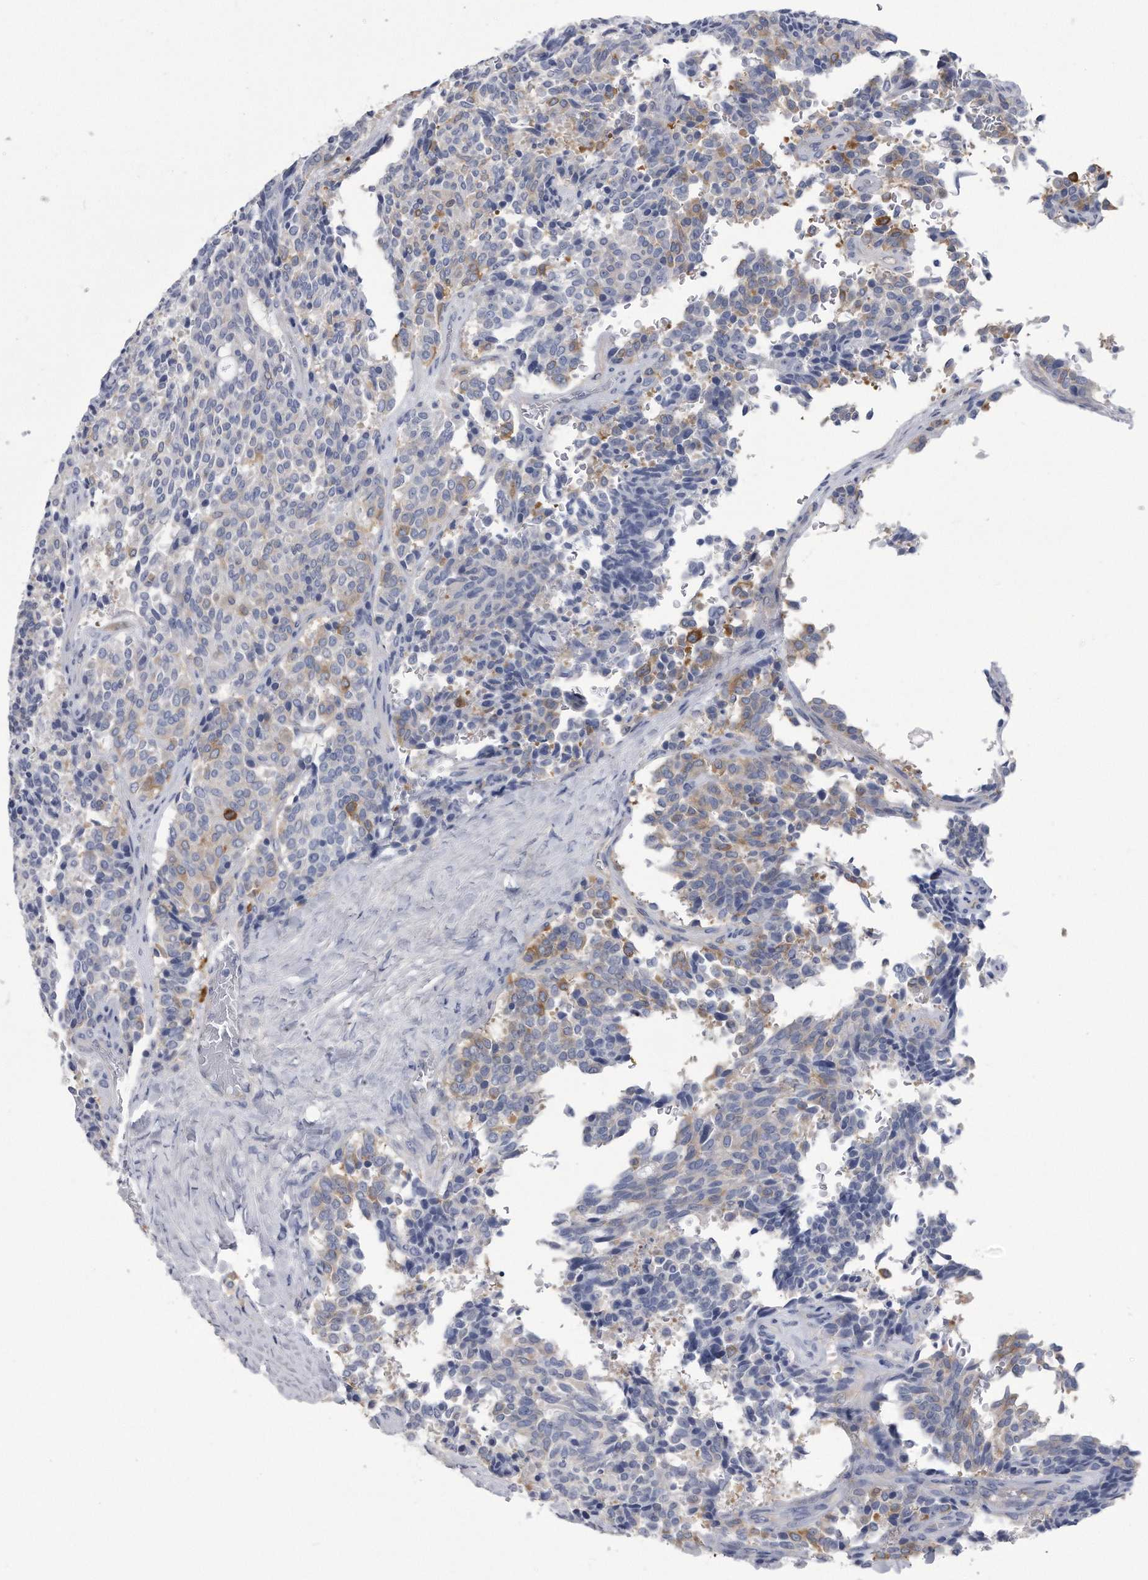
{"staining": {"intensity": "weak", "quantity": "<25%", "location": "cytoplasmic/membranous"}, "tissue": "carcinoid", "cell_type": "Tumor cells", "image_type": "cancer", "snomed": [{"axis": "morphology", "description": "Carcinoid, malignant, NOS"}, {"axis": "topography", "description": "Pancreas"}], "caption": "Immunohistochemical staining of human malignant carcinoid demonstrates no significant expression in tumor cells.", "gene": "PYGB", "patient": {"sex": "female", "age": 54}}